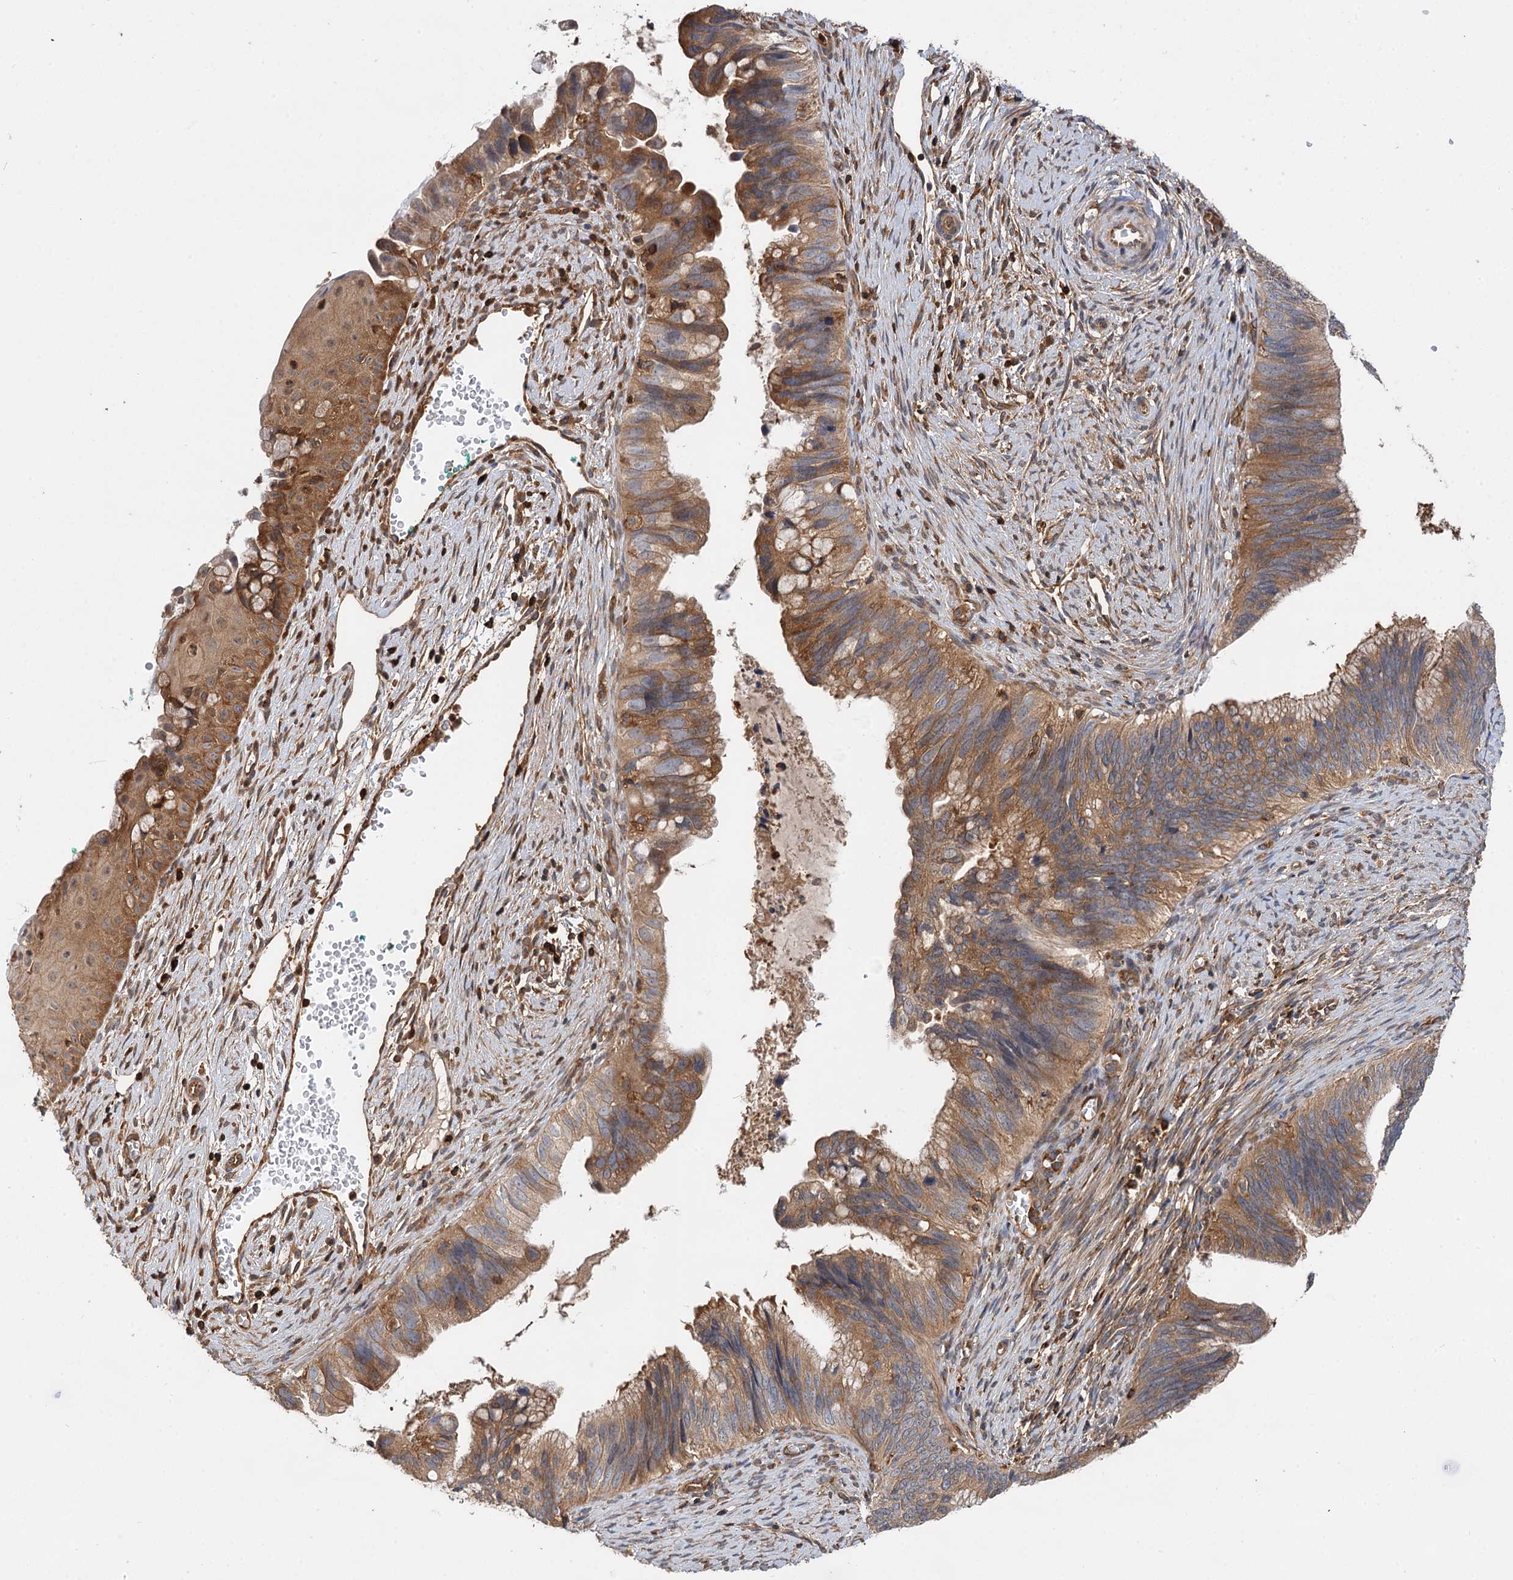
{"staining": {"intensity": "moderate", "quantity": ">75%", "location": "cytoplasmic/membranous"}, "tissue": "cervical cancer", "cell_type": "Tumor cells", "image_type": "cancer", "snomed": [{"axis": "morphology", "description": "Adenocarcinoma, NOS"}, {"axis": "topography", "description": "Cervix"}], "caption": "Tumor cells display medium levels of moderate cytoplasmic/membranous staining in about >75% of cells in cervical cancer. (DAB (3,3'-diaminobenzidine) IHC with brightfield microscopy, high magnification).", "gene": "PACS1", "patient": {"sex": "female", "age": 42}}